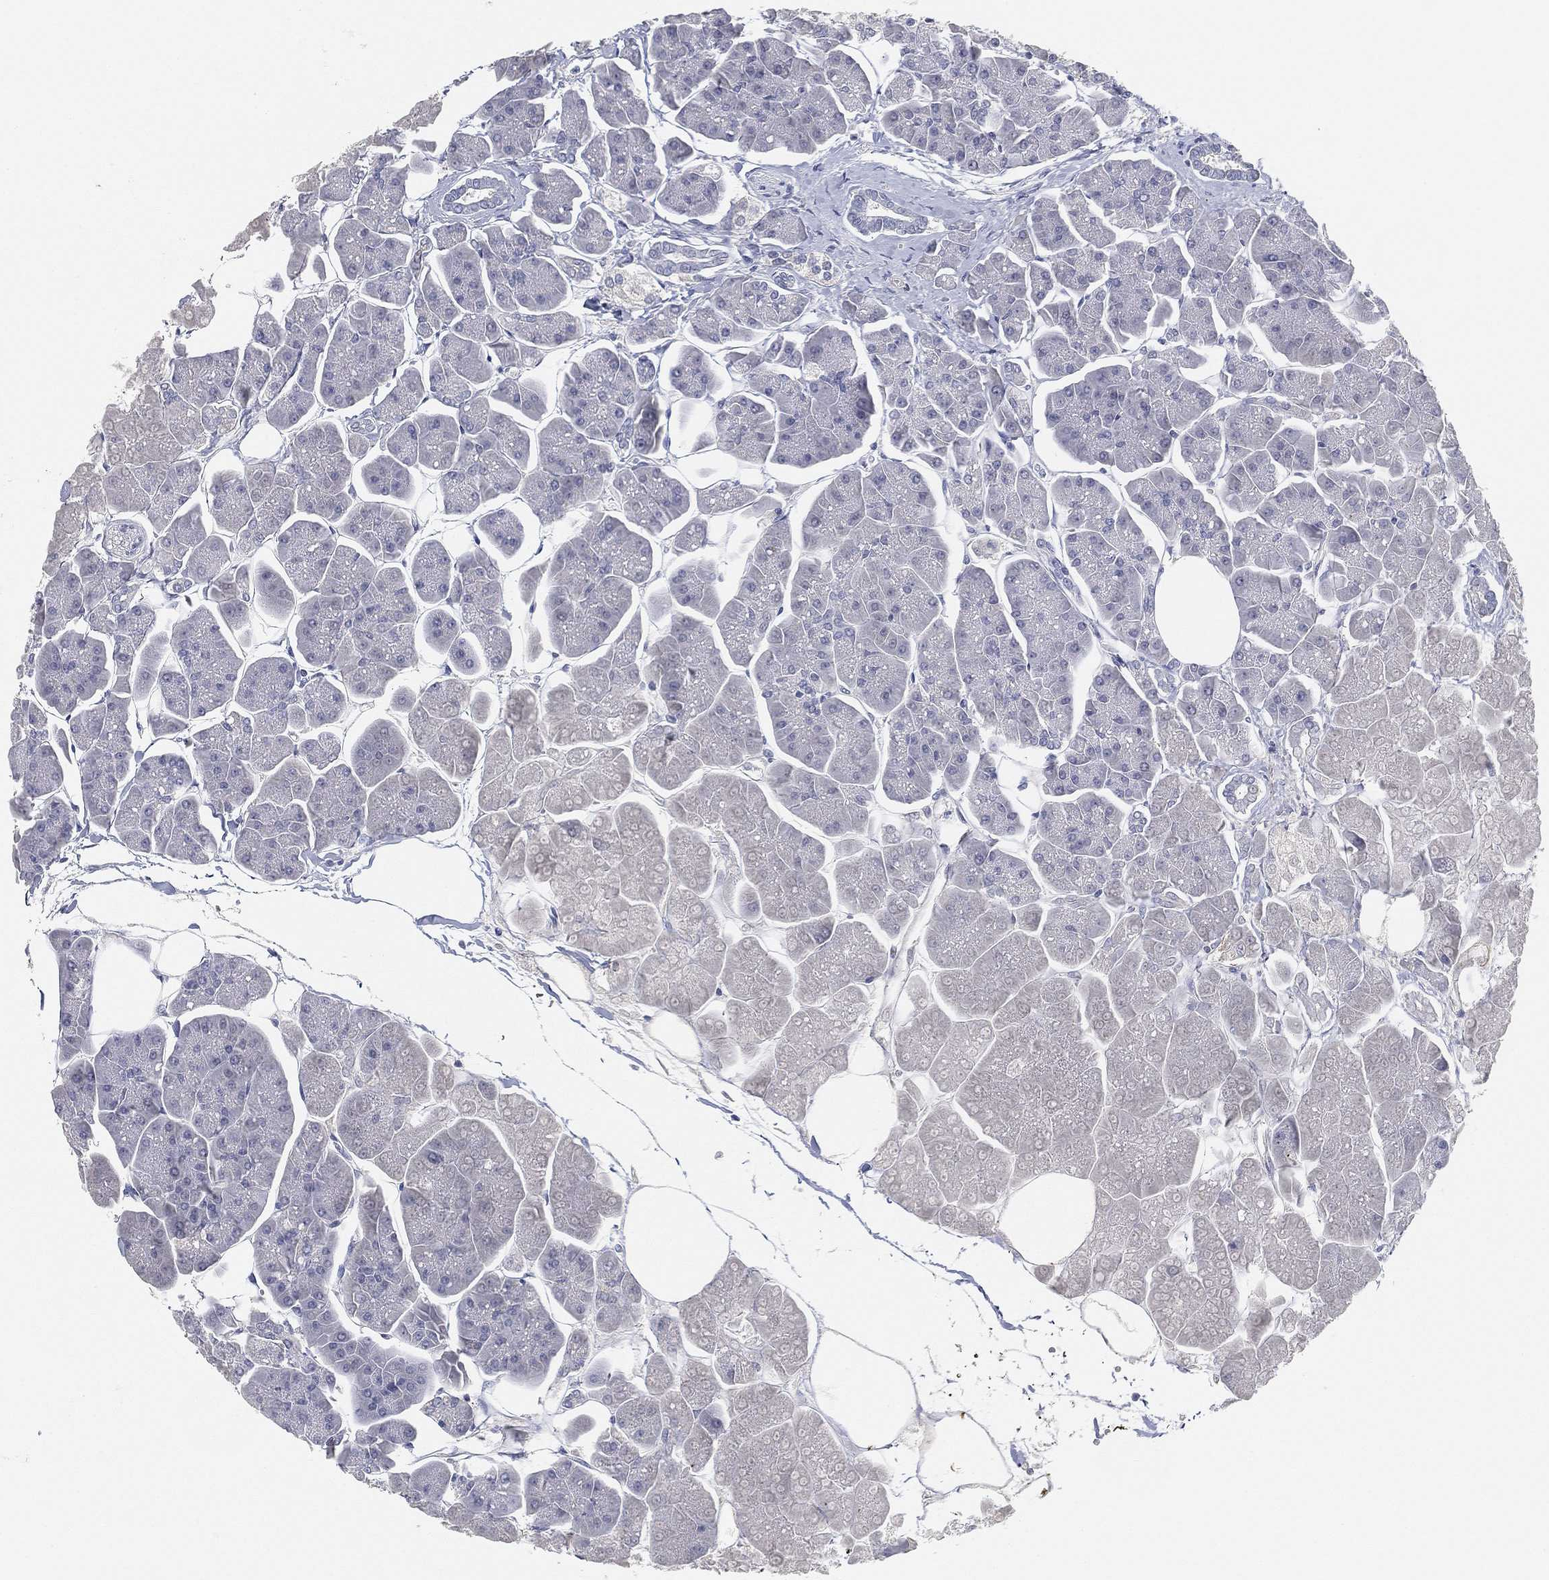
{"staining": {"intensity": "negative", "quantity": "none", "location": "none"}, "tissue": "pancreas", "cell_type": "Exocrine glandular cells", "image_type": "normal", "snomed": [{"axis": "morphology", "description": "Normal tissue, NOS"}, {"axis": "topography", "description": "Adipose tissue"}, {"axis": "topography", "description": "Pancreas"}, {"axis": "topography", "description": "Peripheral nerve tissue"}], "caption": "An image of pancreas stained for a protein exhibits no brown staining in exocrine glandular cells. (DAB (3,3'-diaminobenzidine) immunohistochemistry visualized using brightfield microscopy, high magnification).", "gene": "GPR61", "patient": {"sex": "female", "age": 58}}